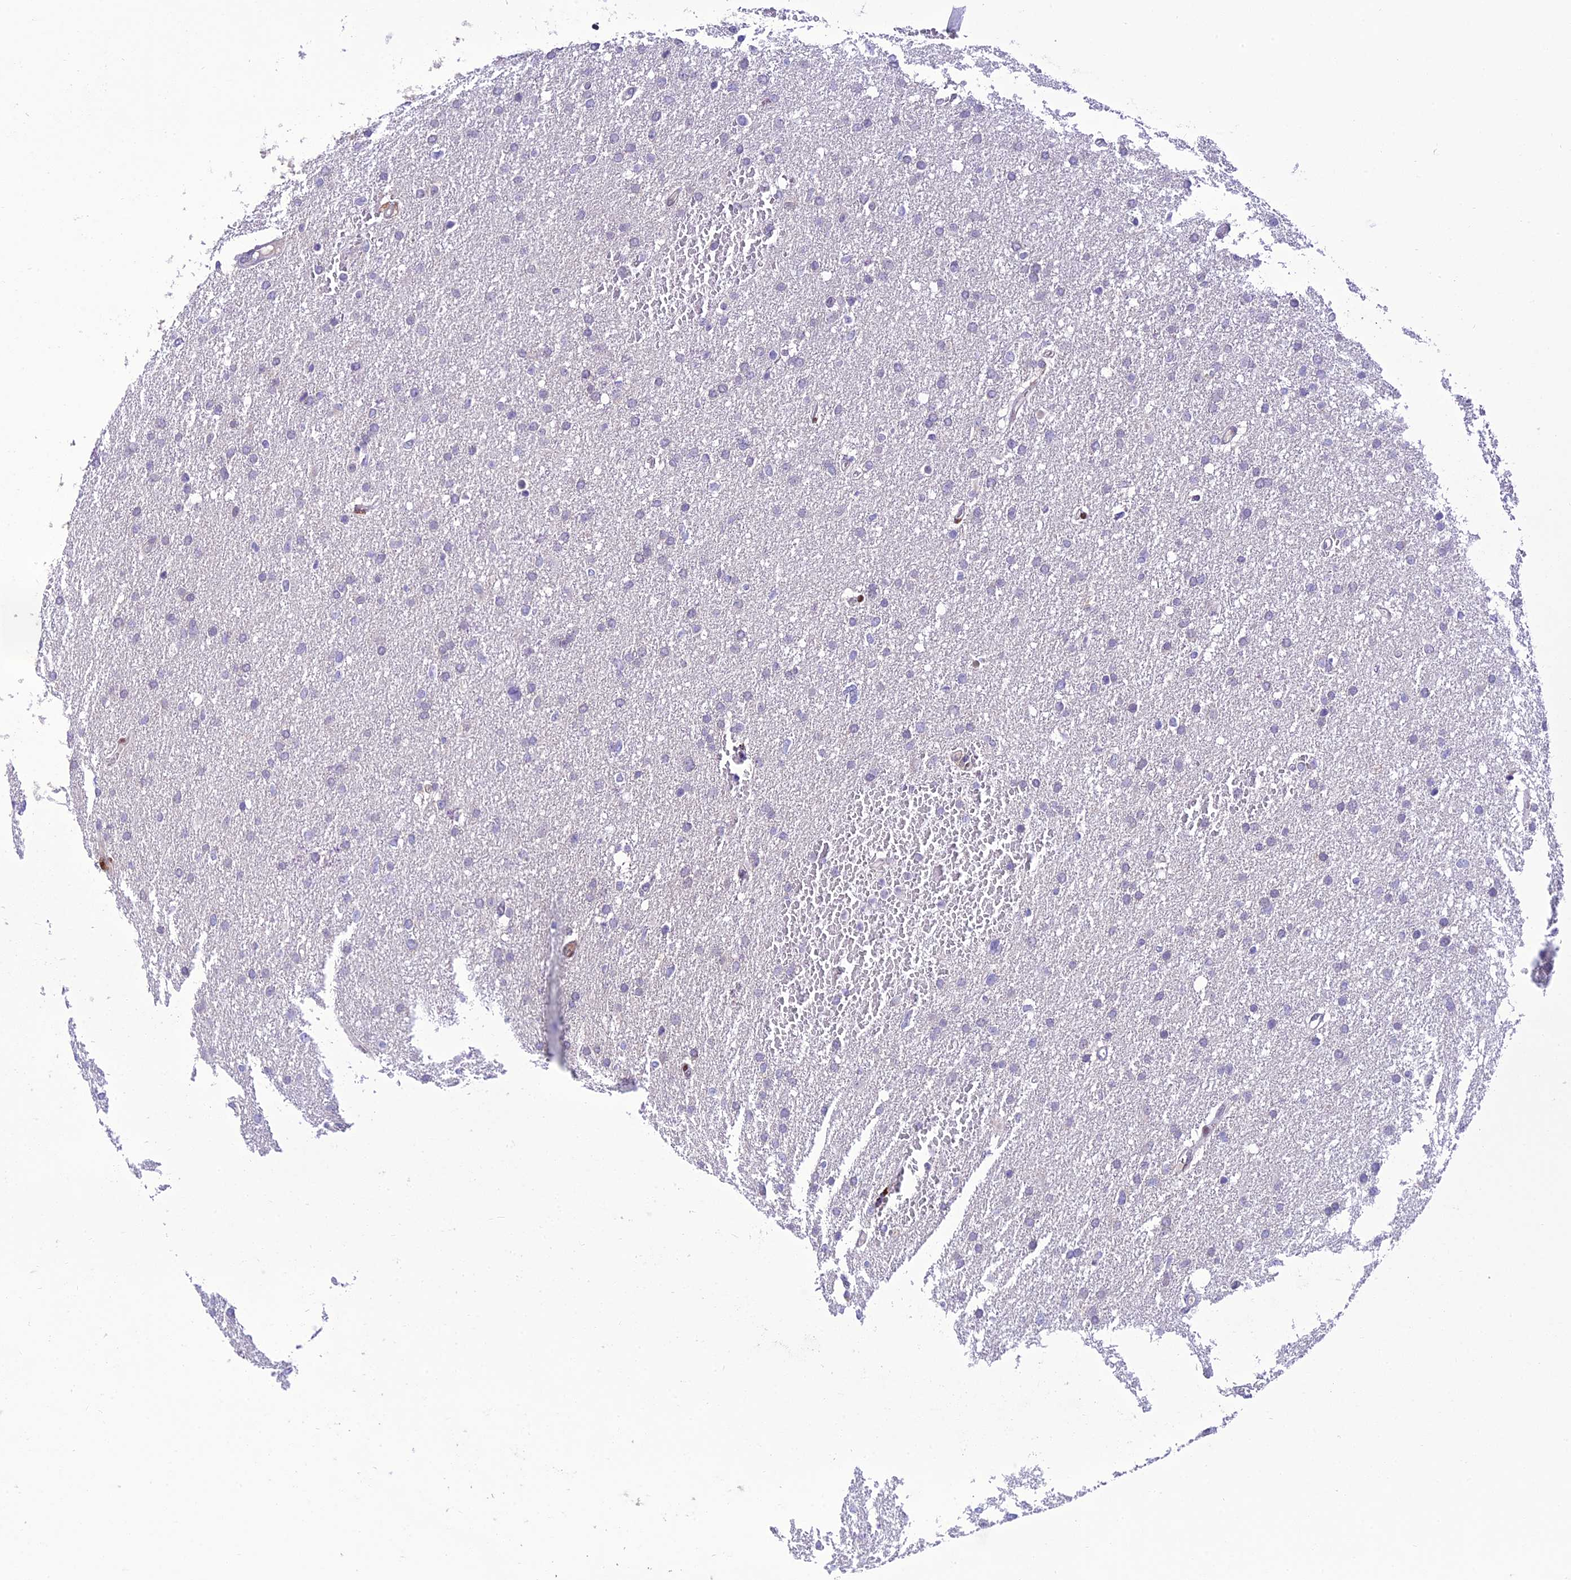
{"staining": {"intensity": "negative", "quantity": "none", "location": "none"}, "tissue": "glioma", "cell_type": "Tumor cells", "image_type": "cancer", "snomed": [{"axis": "morphology", "description": "Glioma, malignant, High grade"}, {"axis": "topography", "description": "Cerebral cortex"}], "caption": "This is a histopathology image of IHC staining of malignant glioma (high-grade), which shows no positivity in tumor cells.", "gene": "HIC1", "patient": {"sex": "female", "age": 36}}